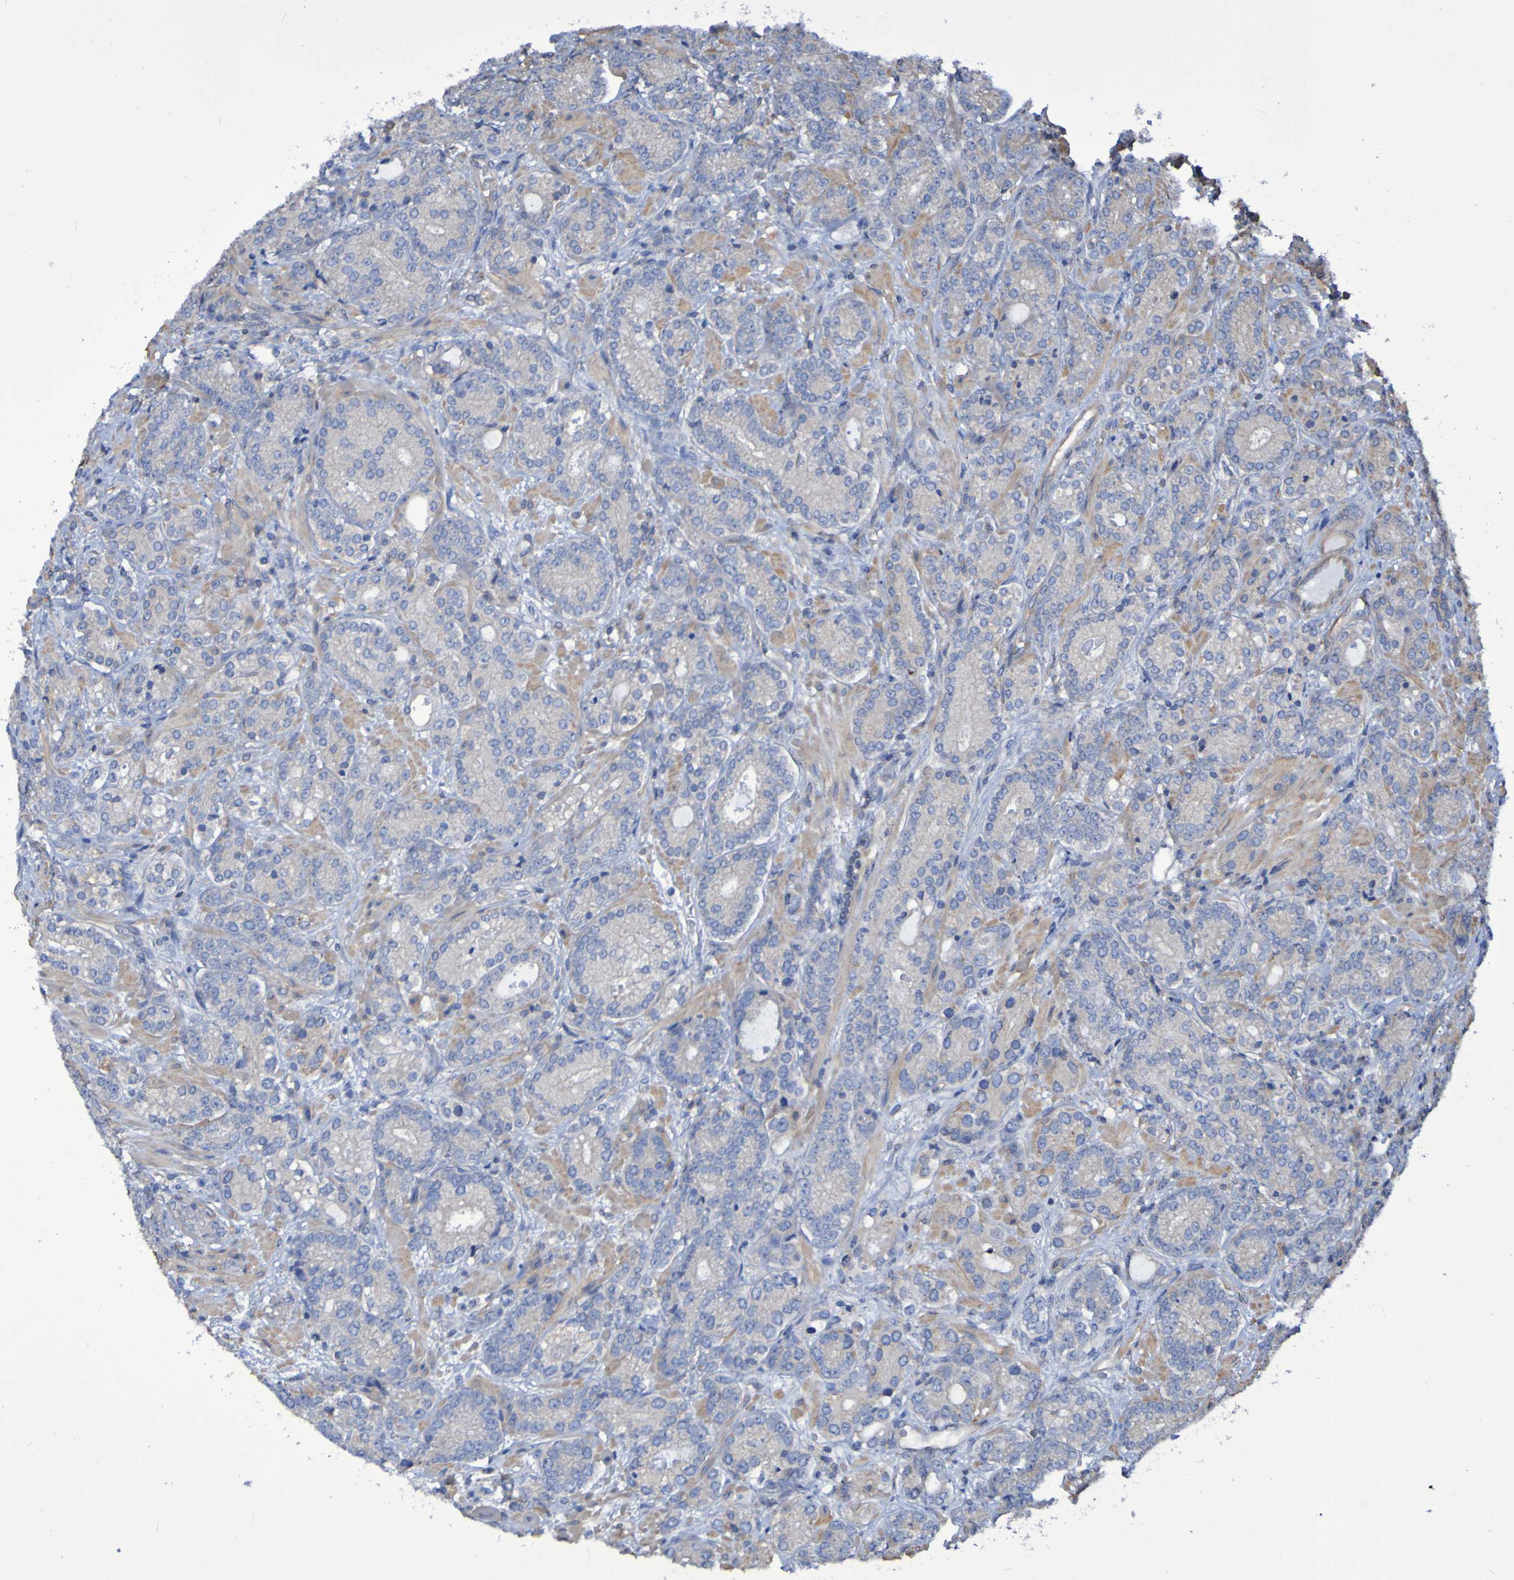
{"staining": {"intensity": "negative", "quantity": "none", "location": "none"}, "tissue": "prostate cancer", "cell_type": "Tumor cells", "image_type": "cancer", "snomed": [{"axis": "morphology", "description": "Adenocarcinoma, High grade"}, {"axis": "topography", "description": "Prostate"}], "caption": "Immunohistochemical staining of high-grade adenocarcinoma (prostate) demonstrates no significant expression in tumor cells. (DAB immunohistochemistry (IHC), high magnification).", "gene": "SYNJ1", "patient": {"sex": "male", "age": 61}}